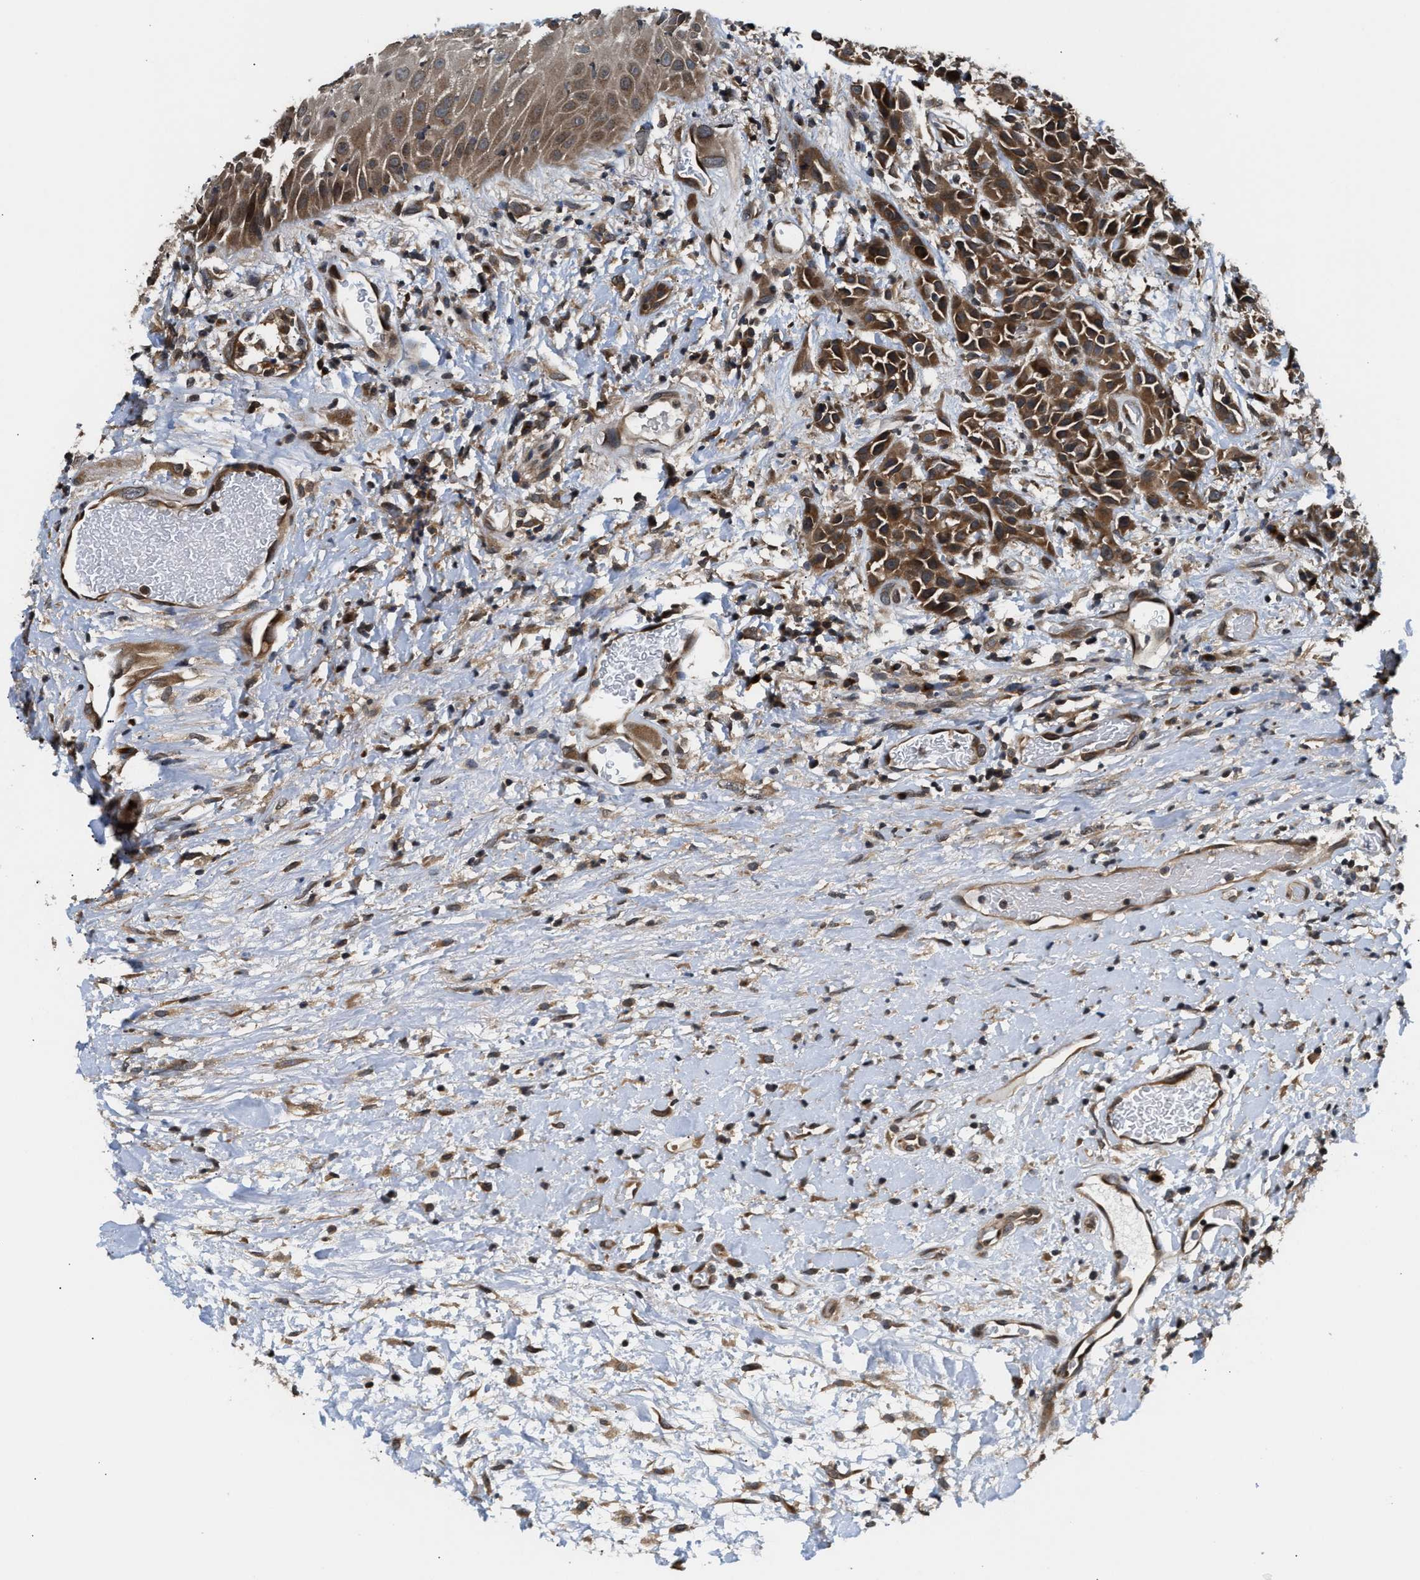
{"staining": {"intensity": "moderate", "quantity": ">75%", "location": "cytoplasmic/membranous"}, "tissue": "head and neck cancer", "cell_type": "Tumor cells", "image_type": "cancer", "snomed": [{"axis": "morphology", "description": "Normal tissue, NOS"}, {"axis": "morphology", "description": "Squamous cell carcinoma, NOS"}, {"axis": "topography", "description": "Cartilage tissue"}, {"axis": "topography", "description": "Head-Neck"}], "caption": "The micrograph displays immunohistochemical staining of squamous cell carcinoma (head and neck). There is moderate cytoplasmic/membranous expression is present in approximately >75% of tumor cells. The staining was performed using DAB, with brown indicating positive protein expression. Nuclei are stained blue with hematoxylin.", "gene": "RAB29", "patient": {"sex": "male", "age": 62}}